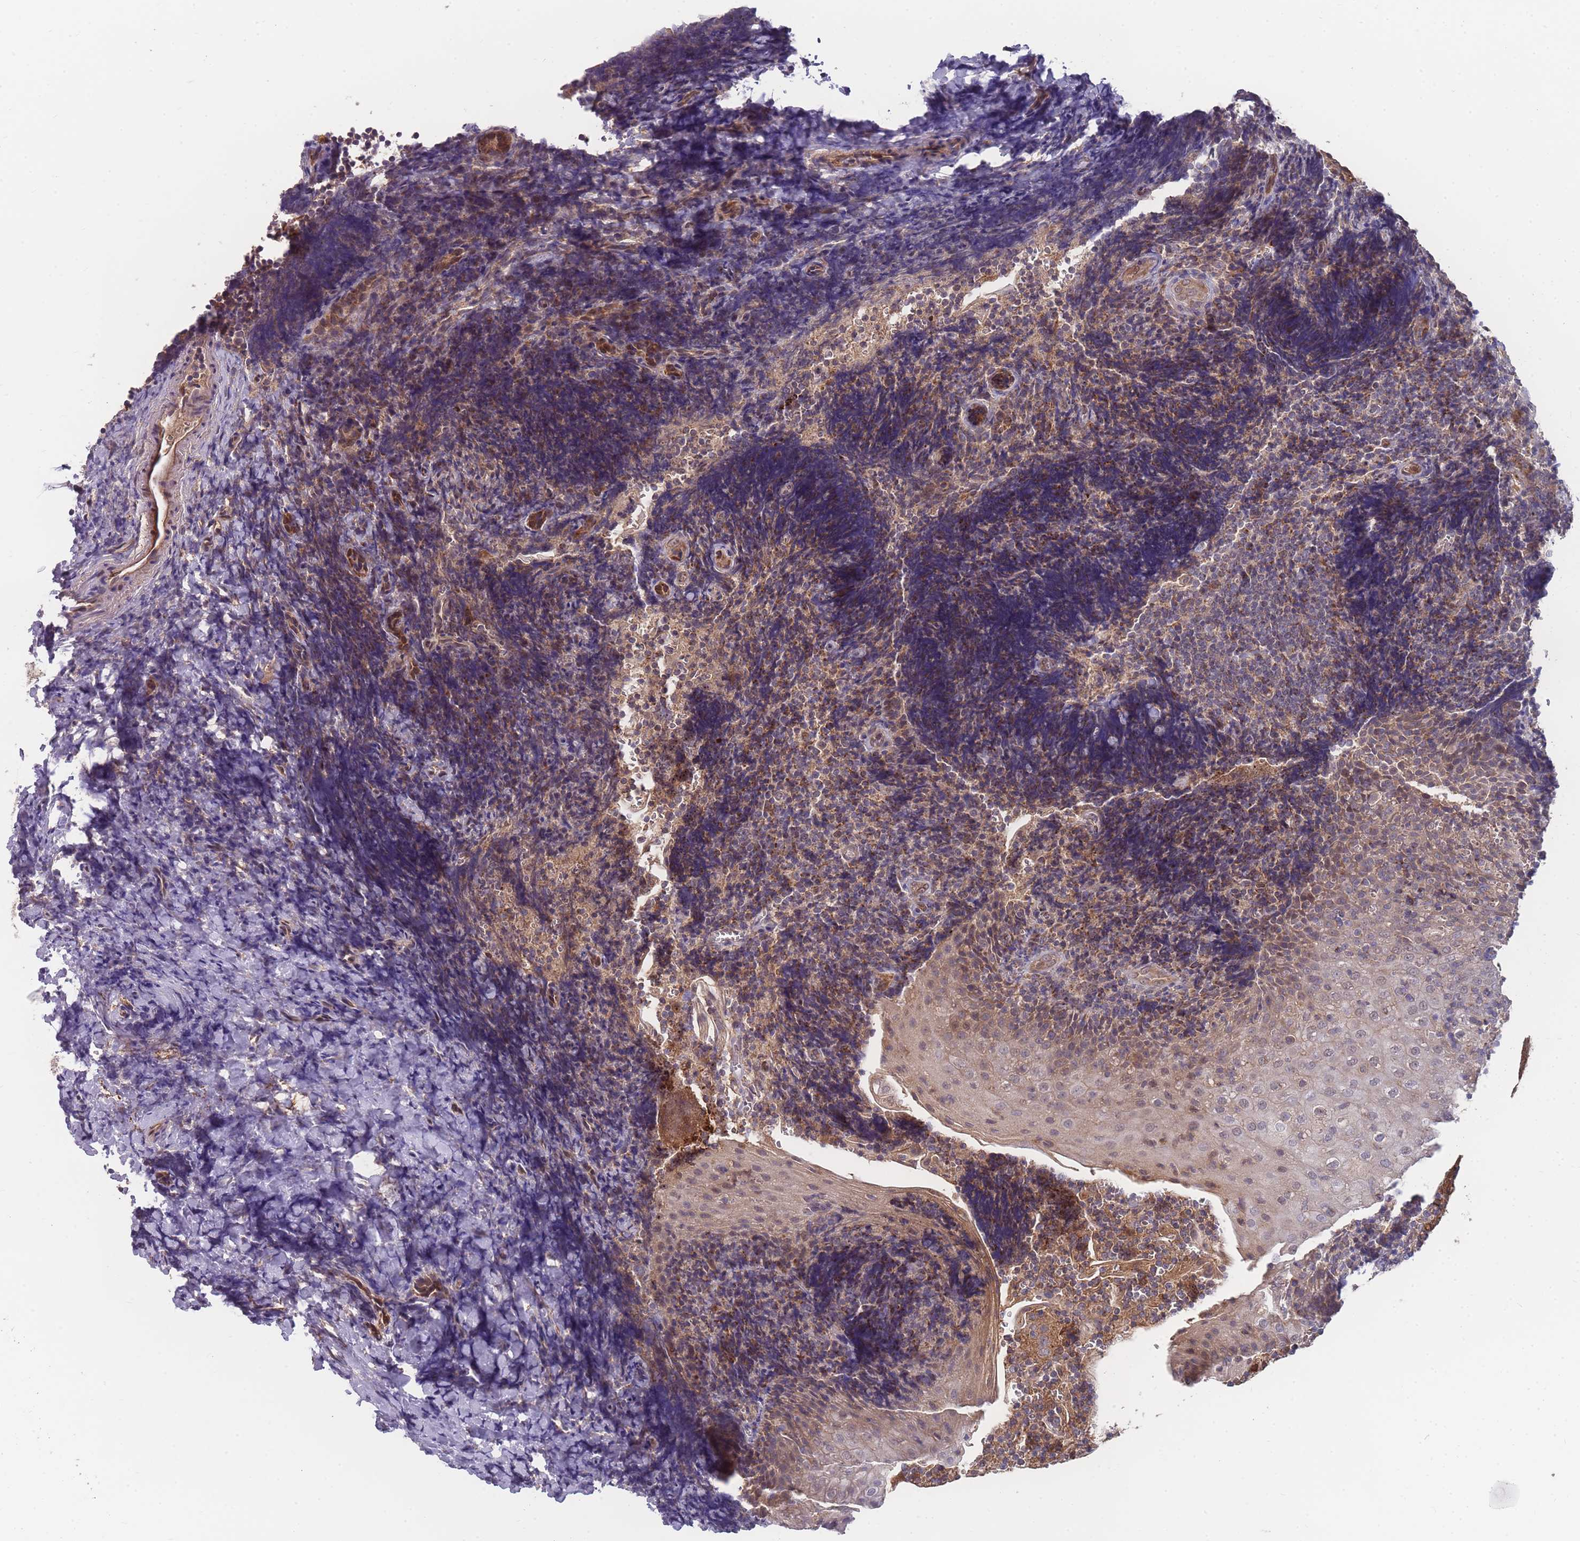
{"staining": {"intensity": "negative", "quantity": "none", "location": "none"}, "tissue": "tonsil", "cell_type": "Germinal center cells", "image_type": "normal", "snomed": [{"axis": "morphology", "description": "Normal tissue, NOS"}, {"axis": "topography", "description": "Tonsil"}], "caption": "The micrograph reveals no significant staining in germinal center cells of tonsil.", "gene": "SLC35B4", "patient": {"sex": "male", "age": 27}}